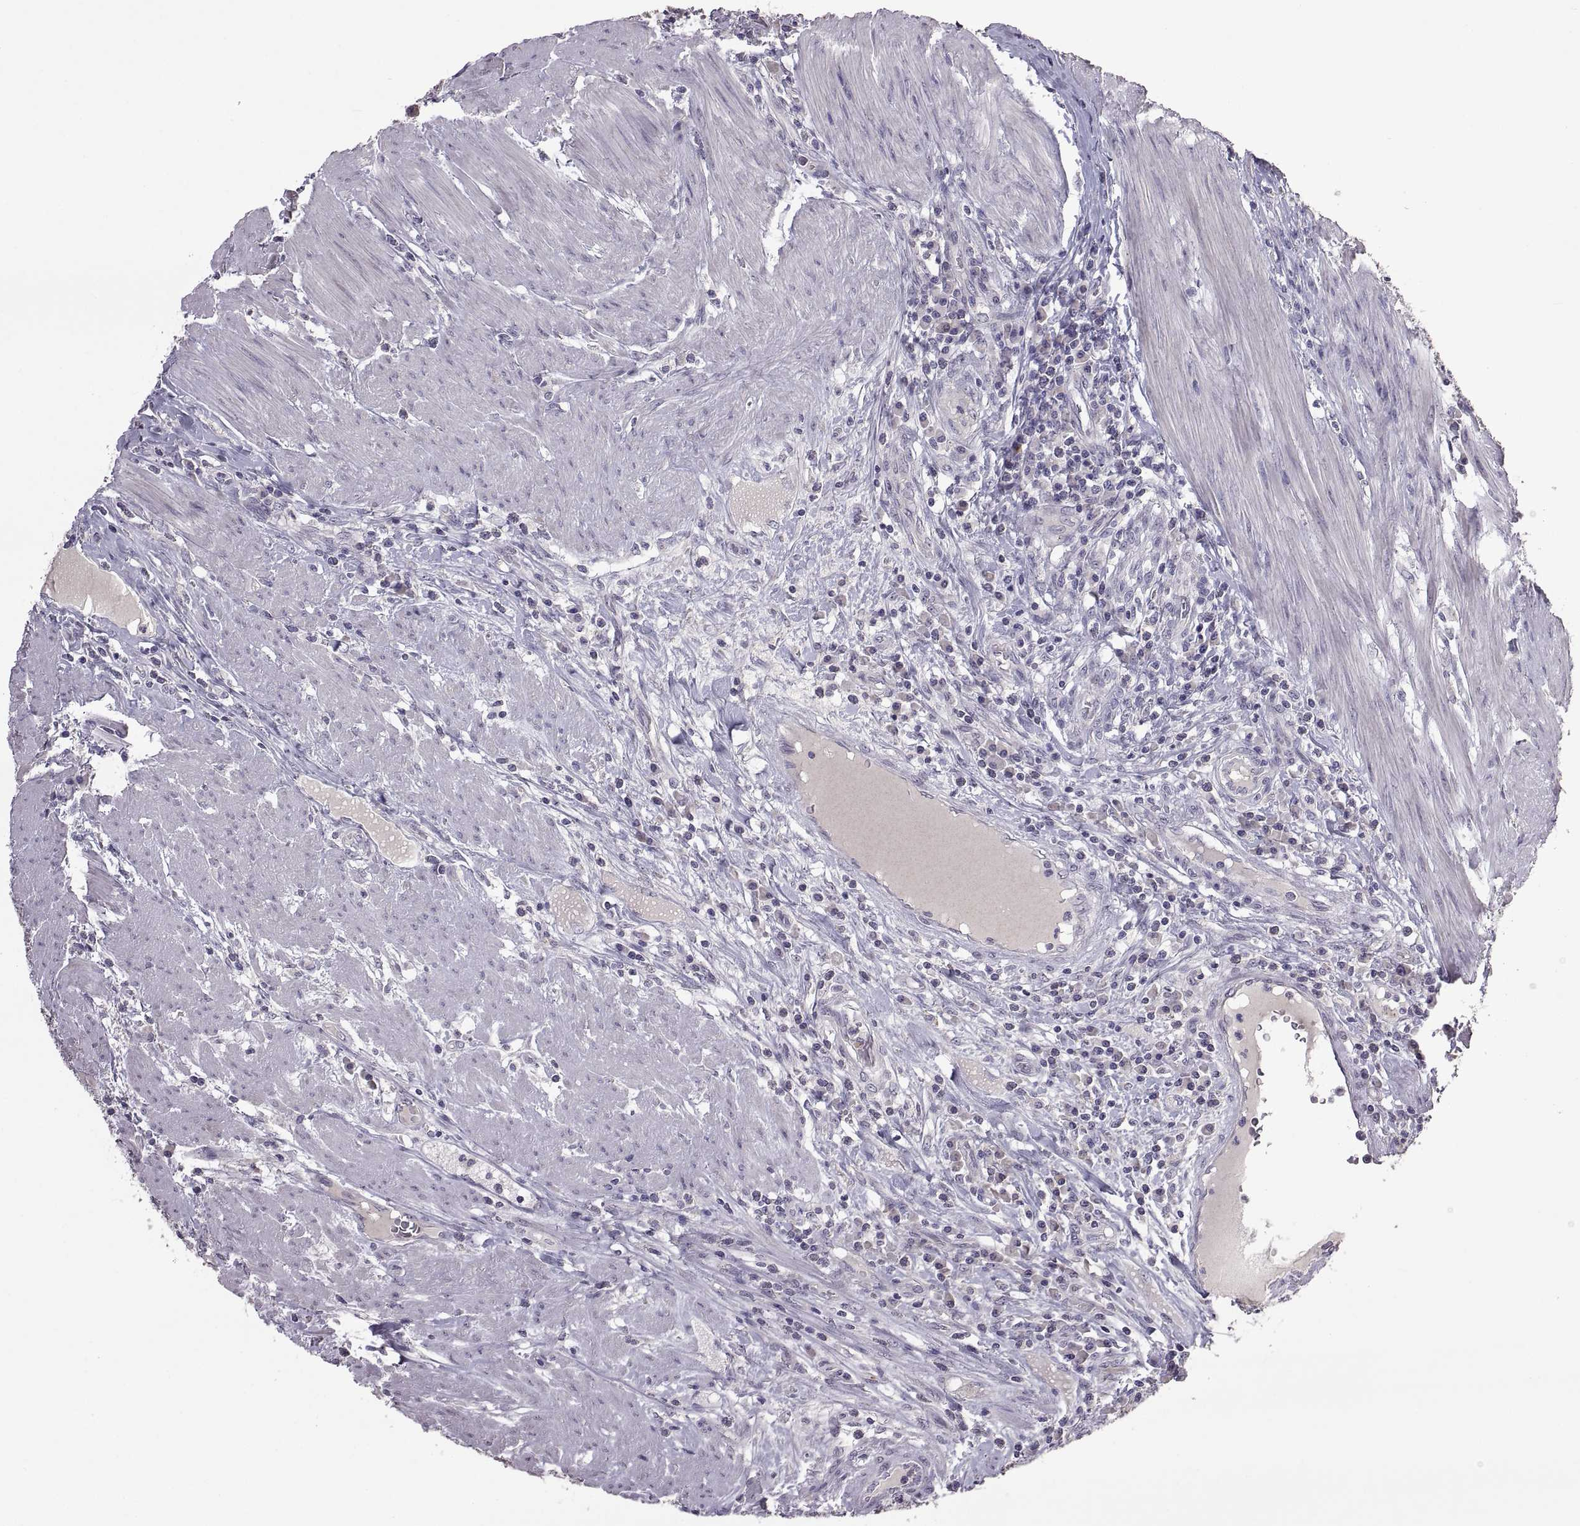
{"staining": {"intensity": "negative", "quantity": "none", "location": "none"}, "tissue": "colorectal cancer", "cell_type": "Tumor cells", "image_type": "cancer", "snomed": [{"axis": "morphology", "description": "Adenocarcinoma, NOS"}, {"axis": "topography", "description": "Colon"}], "caption": "There is no significant positivity in tumor cells of colorectal adenocarcinoma.", "gene": "DEFB136", "patient": {"sex": "male", "age": 53}}